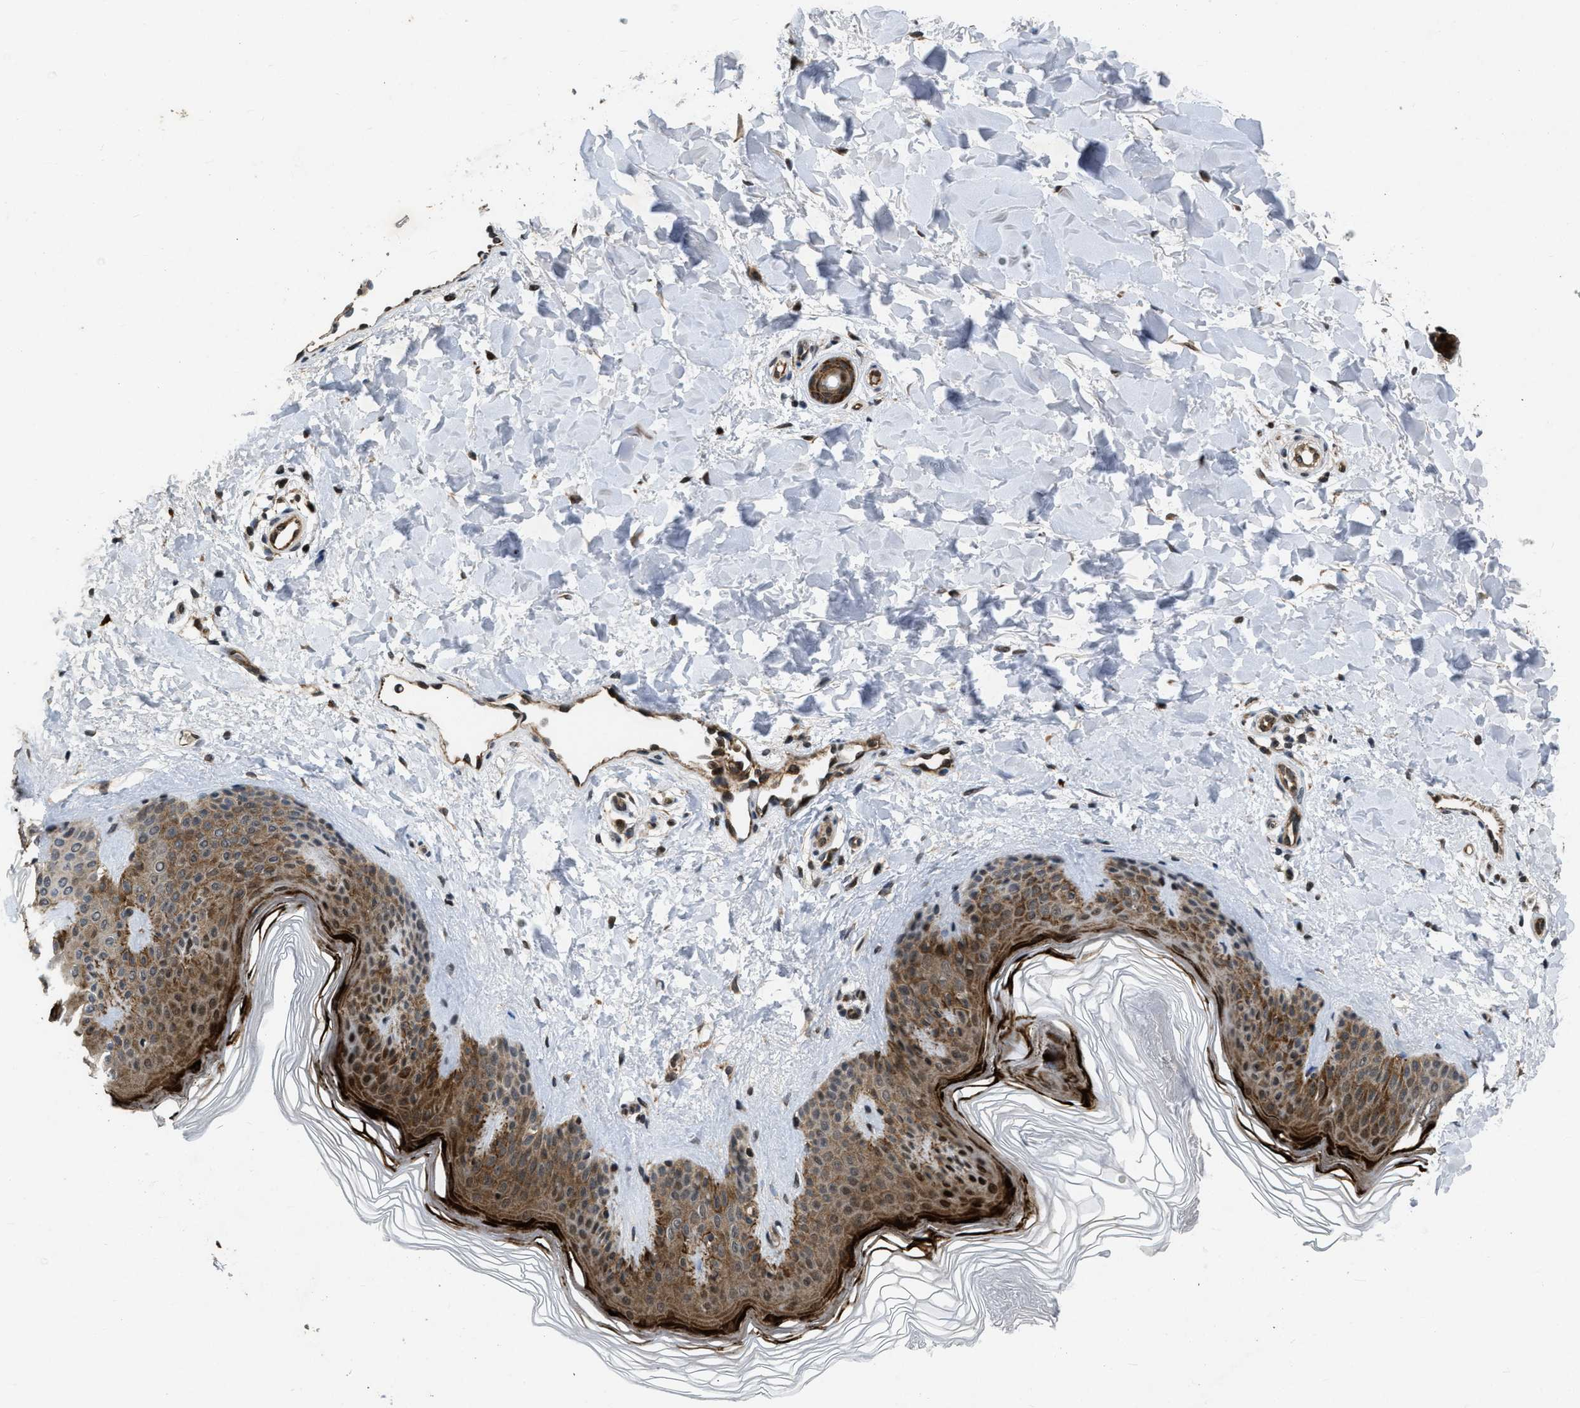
{"staining": {"intensity": "weak", "quantity": ">75%", "location": "cytoplasmic/membranous,nuclear"}, "tissue": "skin", "cell_type": "Fibroblasts", "image_type": "normal", "snomed": [{"axis": "morphology", "description": "Normal tissue, NOS"}, {"axis": "morphology", "description": "Malignant melanoma, Metastatic site"}, {"axis": "topography", "description": "Skin"}], "caption": "Immunohistochemistry (IHC) of normal human skin reveals low levels of weak cytoplasmic/membranous,nuclear positivity in approximately >75% of fibroblasts.", "gene": "ZNHIT1", "patient": {"sex": "male", "age": 41}}